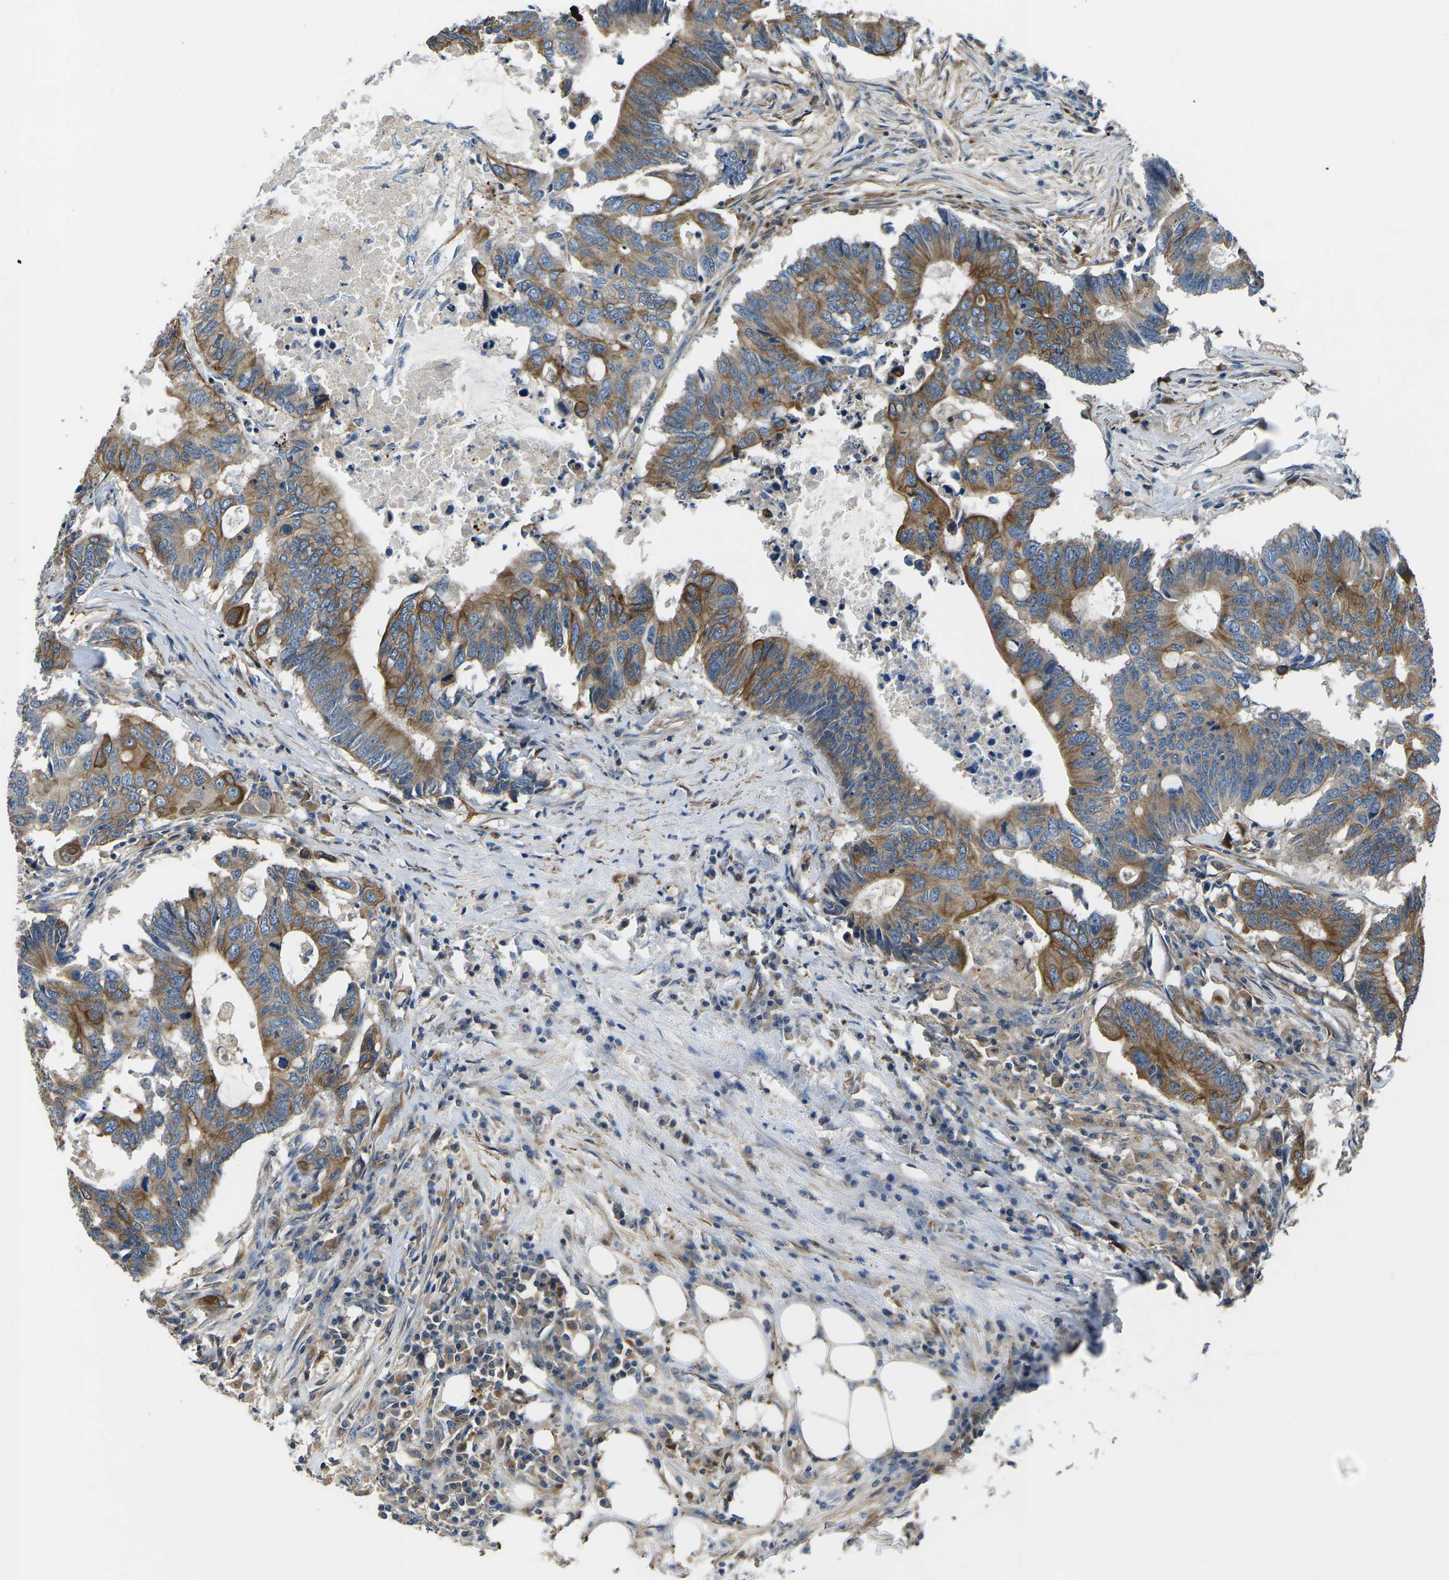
{"staining": {"intensity": "moderate", "quantity": ">75%", "location": "cytoplasmic/membranous"}, "tissue": "colorectal cancer", "cell_type": "Tumor cells", "image_type": "cancer", "snomed": [{"axis": "morphology", "description": "Adenocarcinoma, NOS"}, {"axis": "topography", "description": "Colon"}], "caption": "Brown immunohistochemical staining in colorectal adenocarcinoma shows moderate cytoplasmic/membranous expression in about >75% of tumor cells.", "gene": "KCNJ15", "patient": {"sex": "male", "age": 71}}